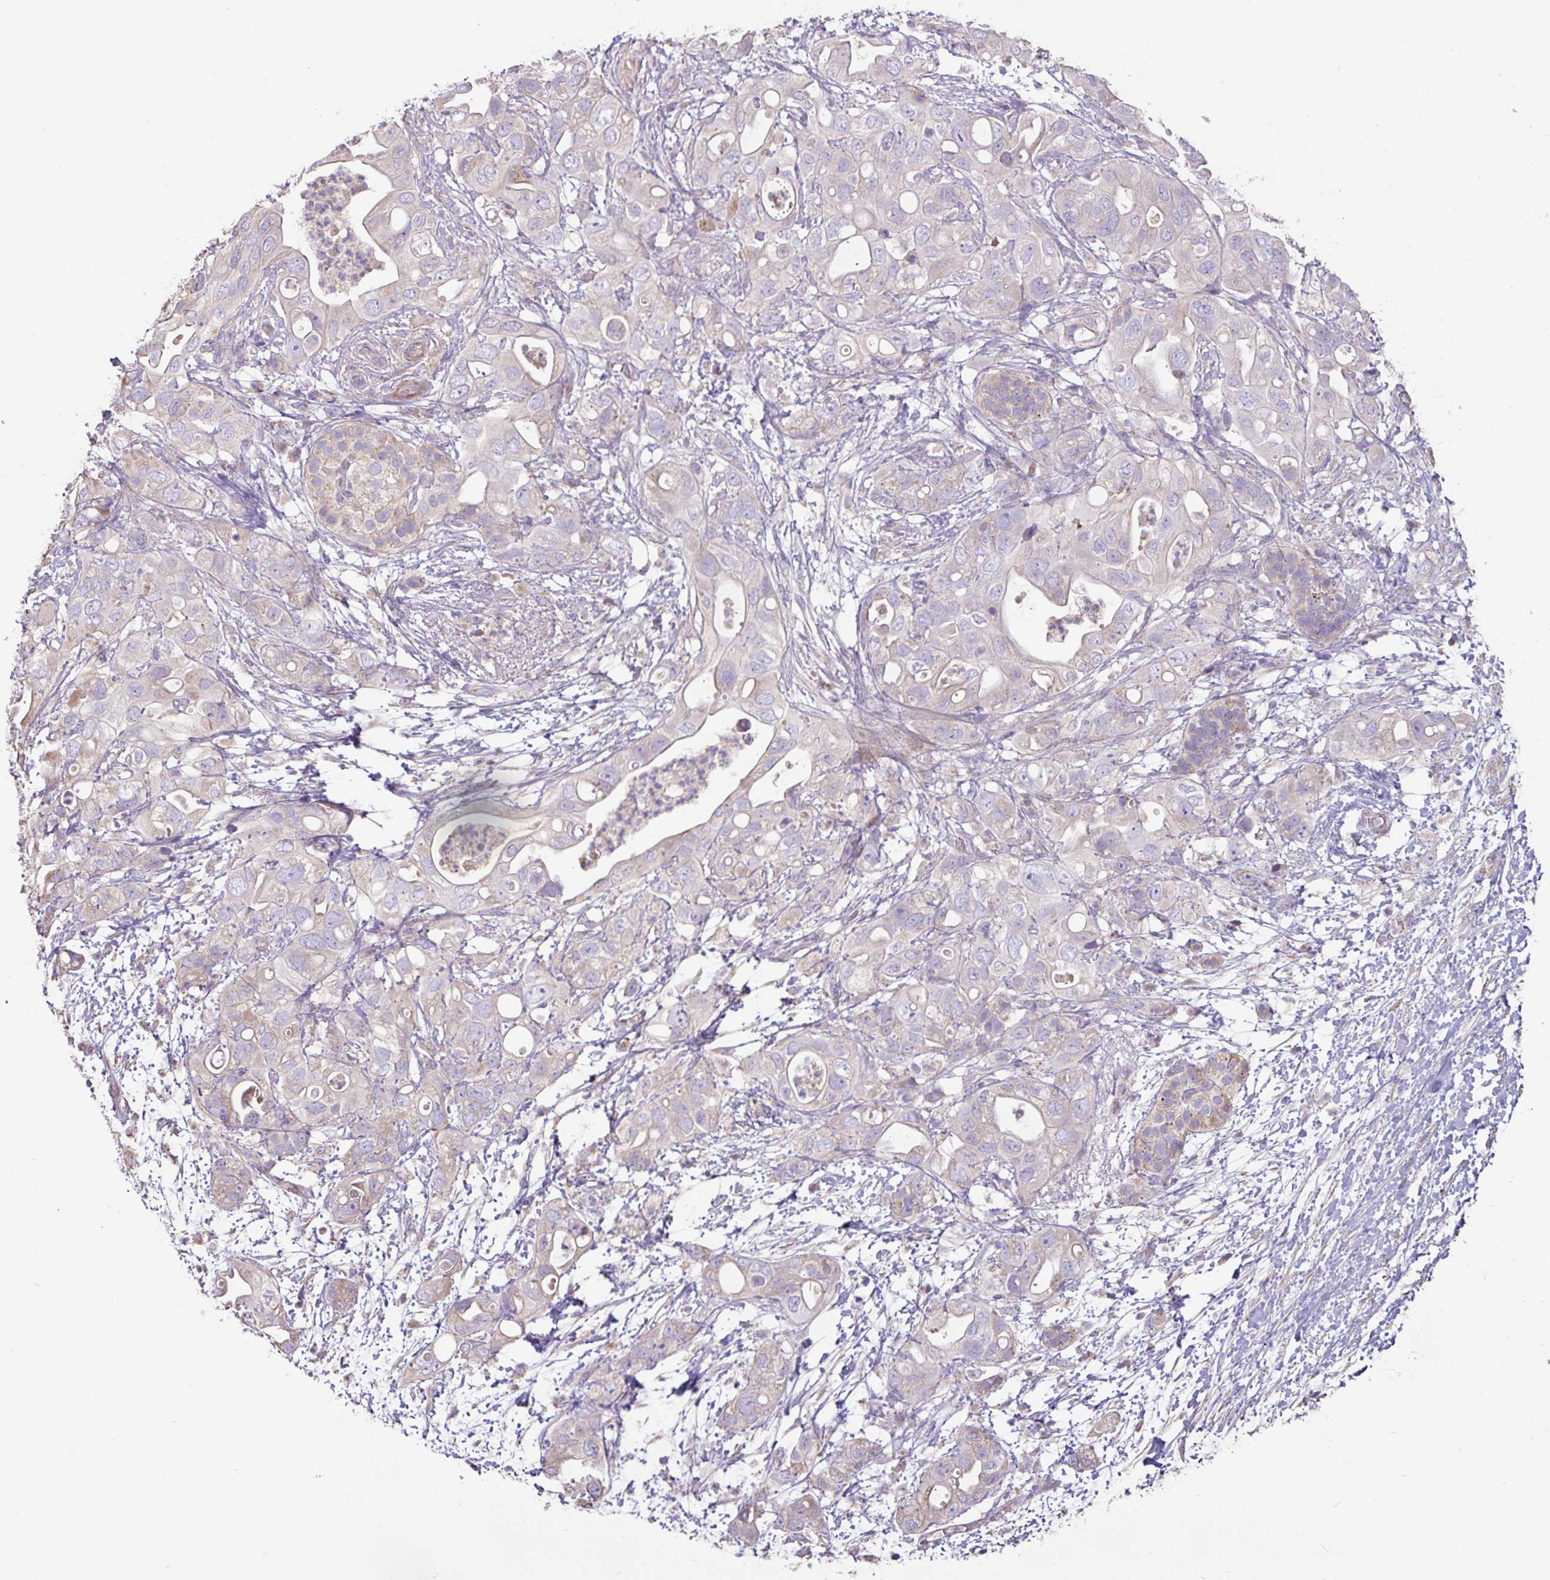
{"staining": {"intensity": "weak", "quantity": "<25%", "location": "cytoplasmic/membranous"}, "tissue": "pancreatic cancer", "cell_type": "Tumor cells", "image_type": "cancer", "snomed": [{"axis": "morphology", "description": "Adenocarcinoma, NOS"}, {"axis": "topography", "description": "Pancreas"}], "caption": "This is a photomicrograph of IHC staining of pancreatic cancer (adenocarcinoma), which shows no staining in tumor cells.", "gene": "MRRF", "patient": {"sex": "female", "age": 72}}